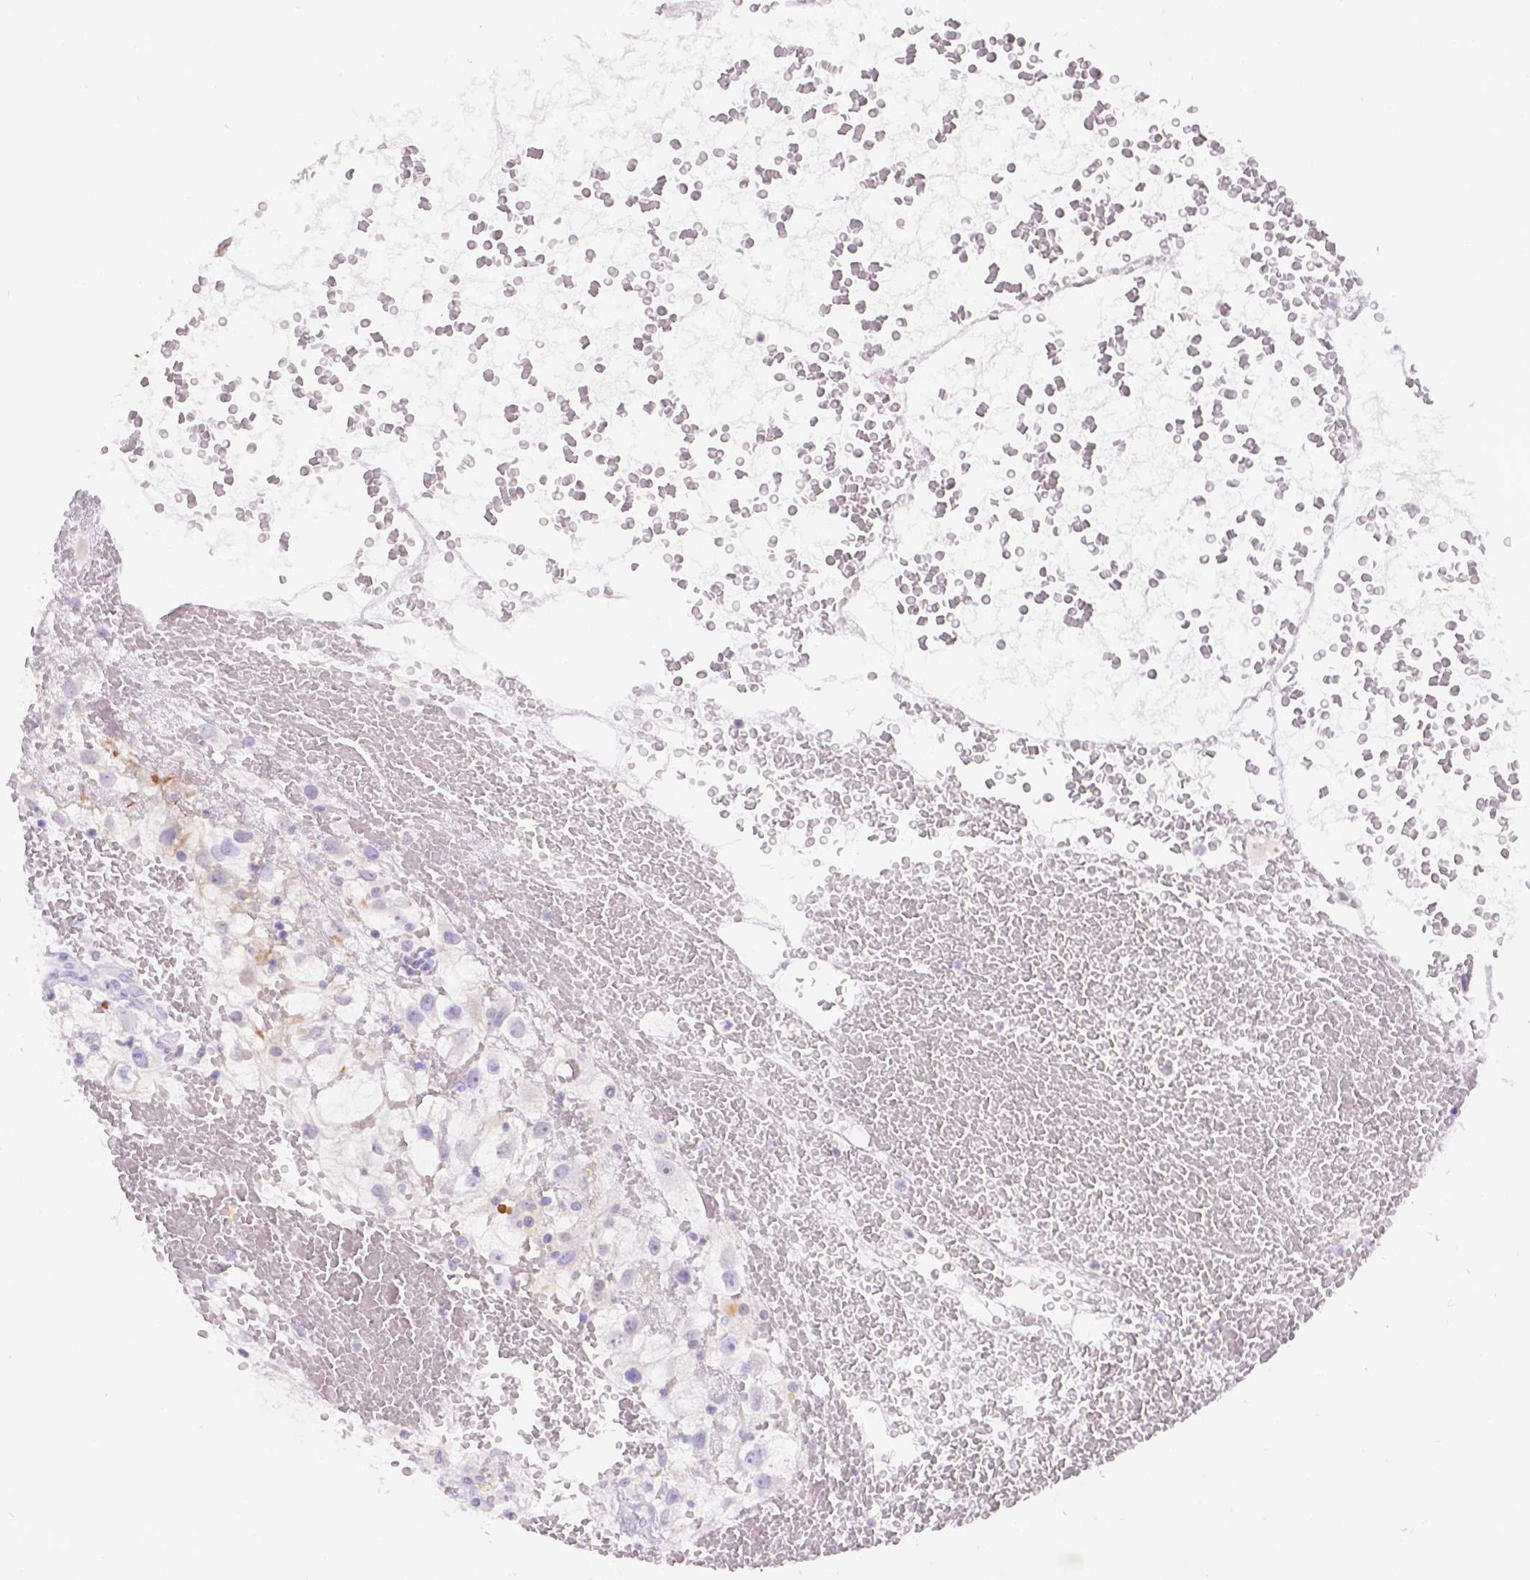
{"staining": {"intensity": "negative", "quantity": "none", "location": "none"}, "tissue": "renal cancer", "cell_type": "Tumor cells", "image_type": "cancer", "snomed": [{"axis": "morphology", "description": "Adenocarcinoma, NOS"}, {"axis": "topography", "description": "Kidney"}], "caption": "High power microscopy micrograph of an immunohistochemistry (IHC) histopathology image of renal adenocarcinoma, revealing no significant expression in tumor cells. (DAB immunohistochemistry (IHC) with hematoxylin counter stain).", "gene": "DMWD", "patient": {"sex": "male", "age": 59}}